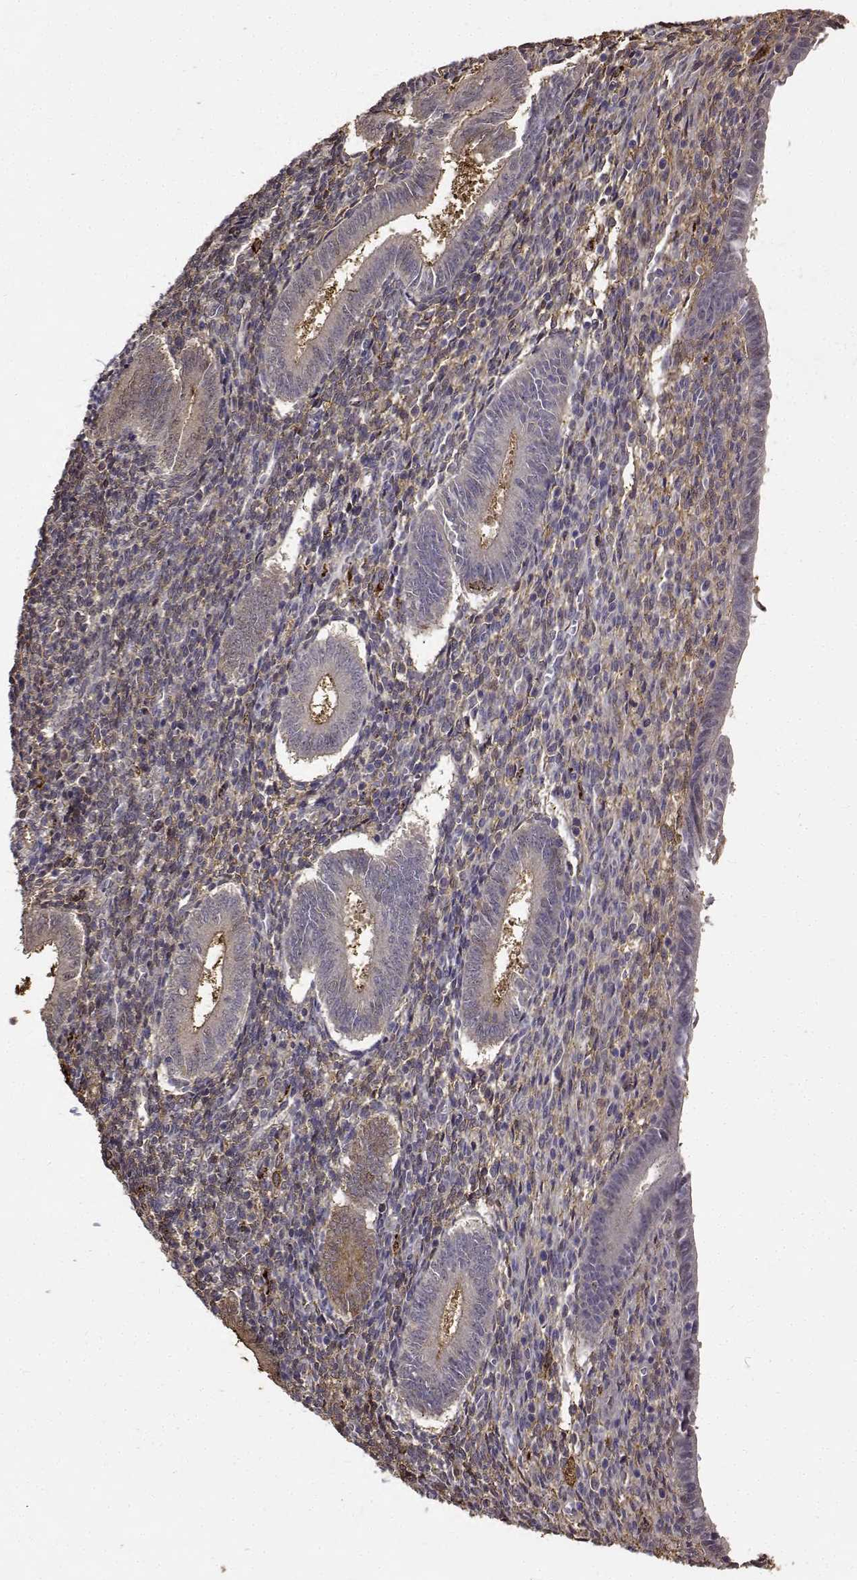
{"staining": {"intensity": "moderate", "quantity": ">75%", "location": "cytoplasmic/membranous"}, "tissue": "endometrium", "cell_type": "Cells in endometrial stroma", "image_type": "normal", "snomed": [{"axis": "morphology", "description": "Normal tissue, NOS"}, {"axis": "topography", "description": "Endometrium"}], "caption": "Protein expression analysis of unremarkable endometrium exhibits moderate cytoplasmic/membranous positivity in about >75% of cells in endometrial stroma.", "gene": "PCID2", "patient": {"sex": "female", "age": 25}}